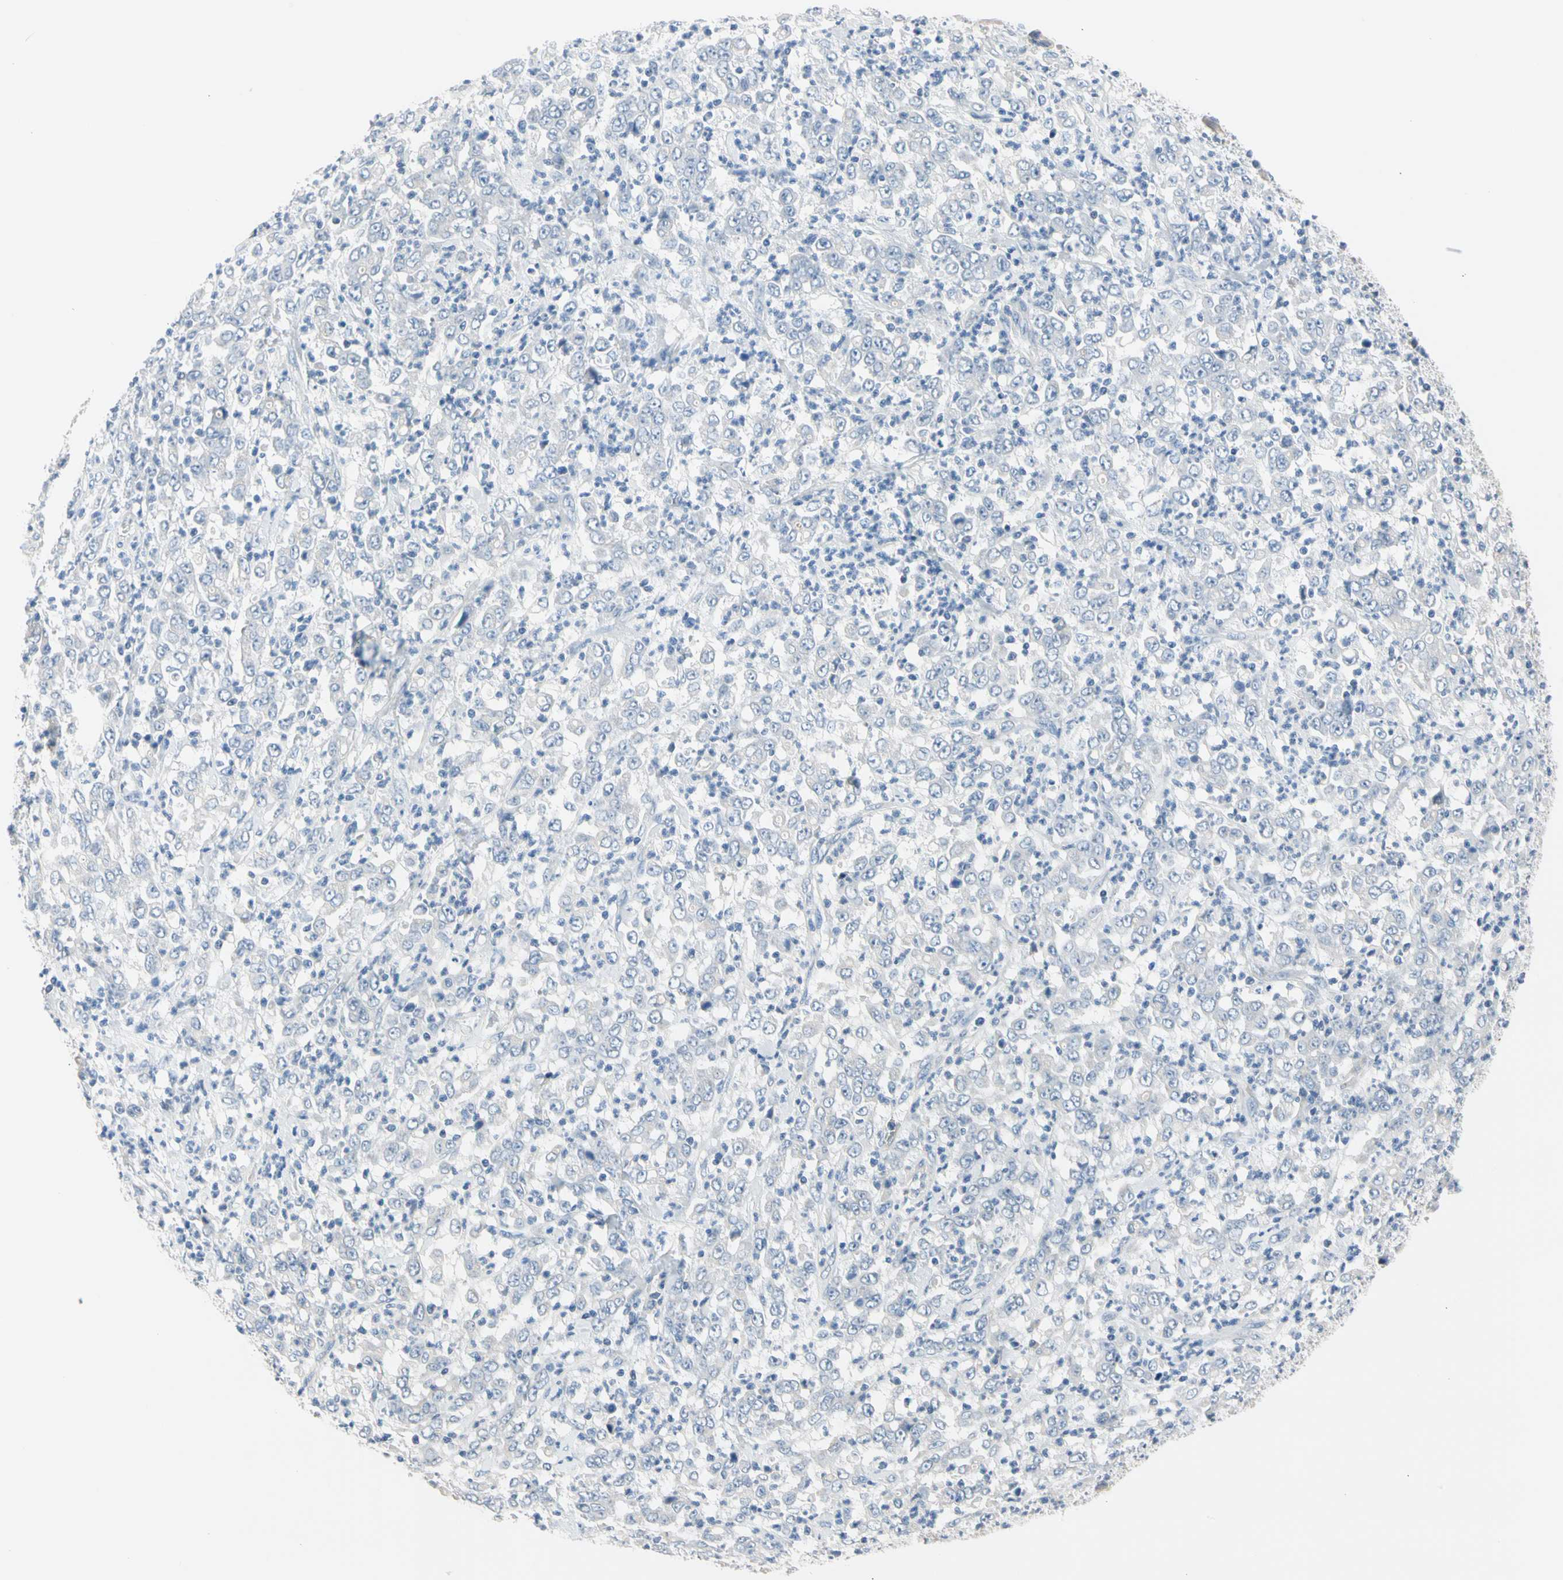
{"staining": {"intensity": "negative", "quantity": "none", "location": "none"}, "tissue": "stomach cancer", "cell_type": "Tumor cells", "image_type": "cancer", "snomed": [{"axis": "morphology", "description": "Adenocarcinoma, NOS"}, {"axis": "topography", "description": "Stomach, lower"}], "caption": "This micrograph is of stomach cancer (adenocarcinoma) stained with immunohistochemistry (IHC) to label a protein in brown with the nuclei are counter-stained blue. There is no expression in tumor cells.", "gene": "MARK1", "patient": {"sex": "female", "age": 71}}